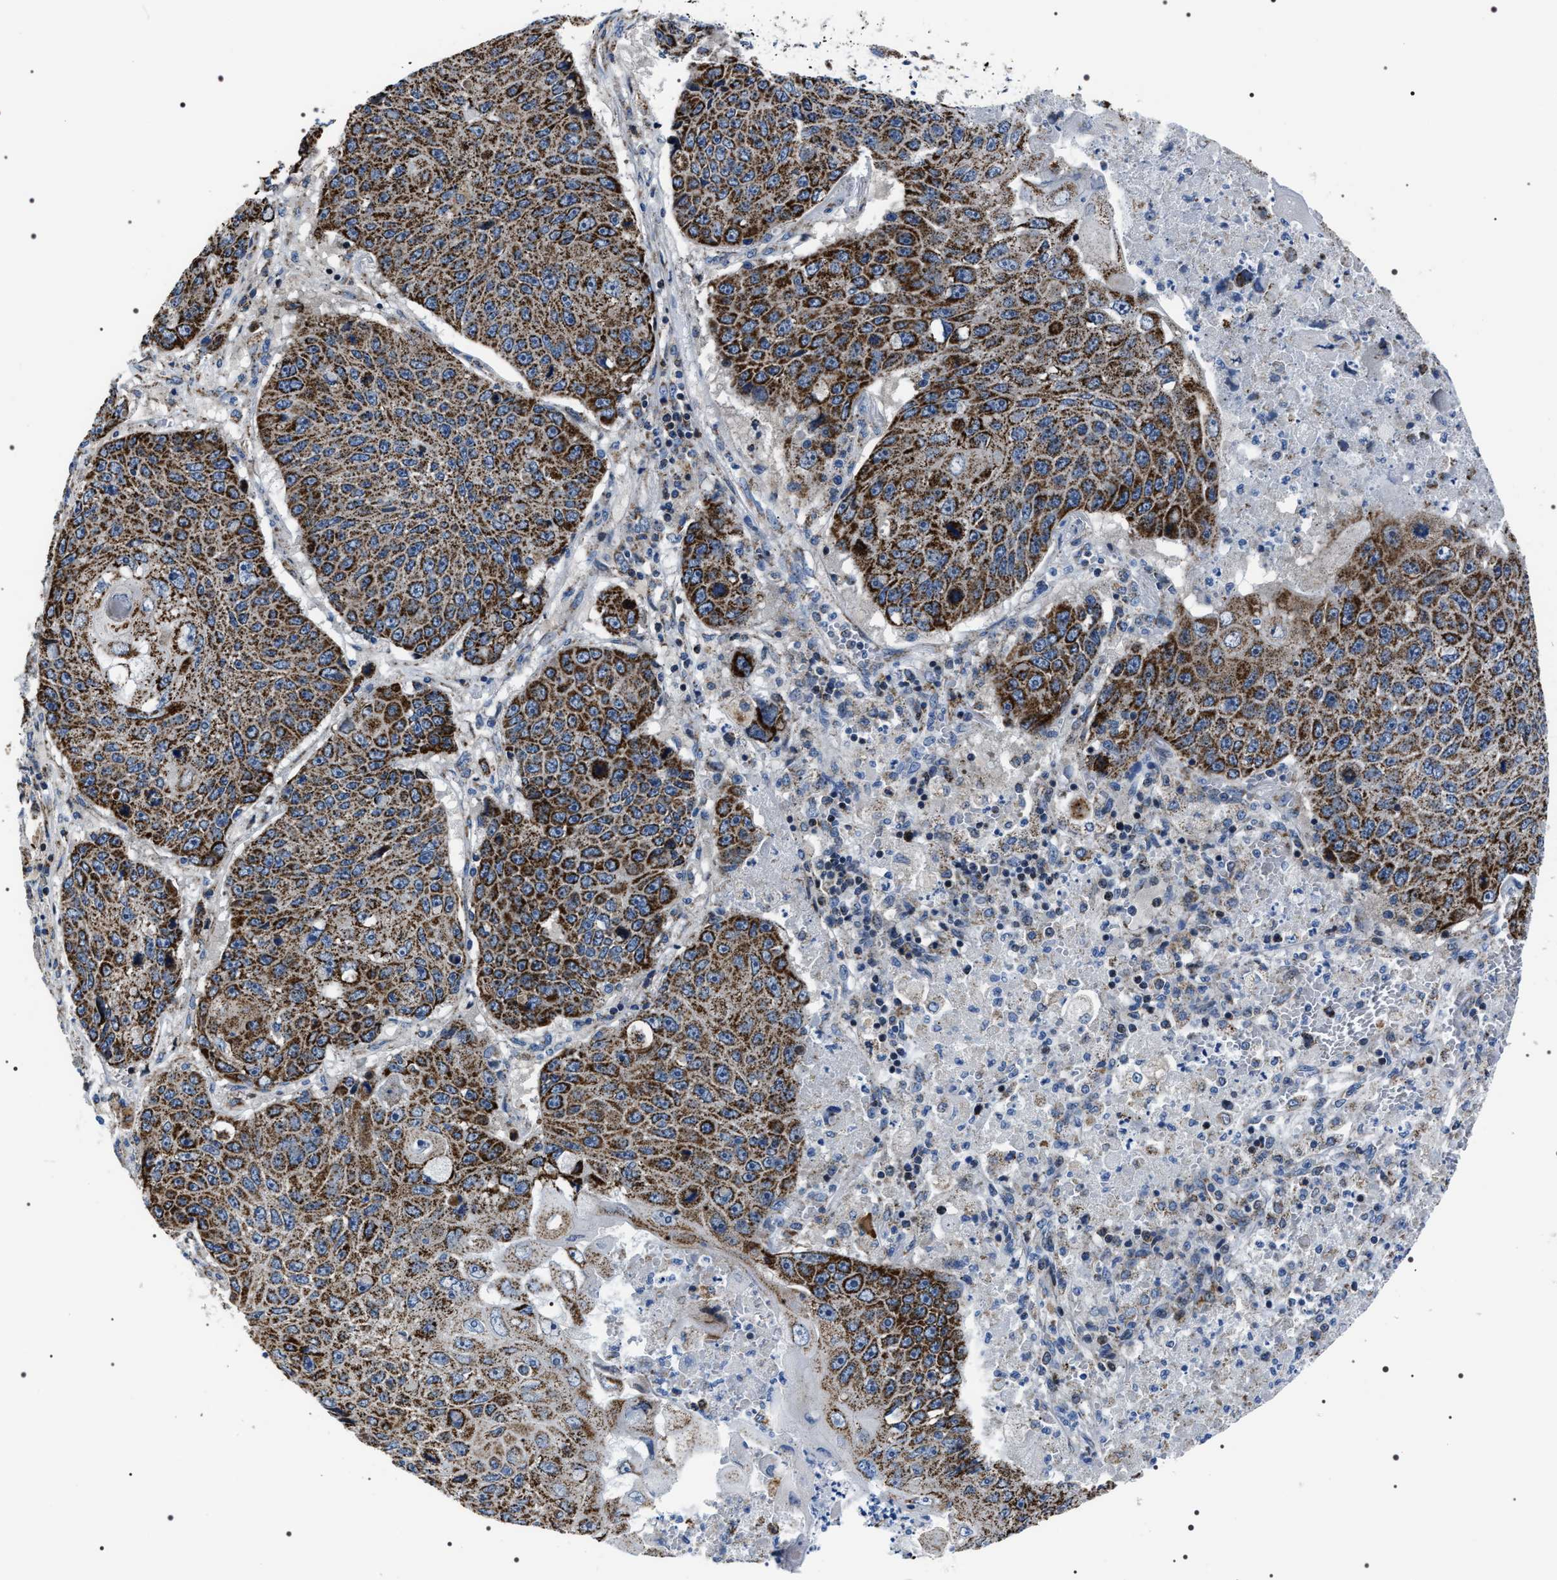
{"staining": {"intensity": "strong", "quantity": ">75%", "location": "cytoplasmic/membranous"}, "tissue": "lung cancer", "cell_type": "Tumor cells", "image_type": "cancer", "snomed": [{"axis": "morphology", "description": "Squamous cell carcinoma, NOS"}, {"axis": "topography", "description": "Lung"}], "caption": "This photomicrograph displays IHC staining of squamous cell carcinoma (lung), with high strong cytoplasmic/membranous positivity in approximately >75% of tumor cells.", "gene": "NTMT1", "patient": {"sex": "male", "age": 61}}